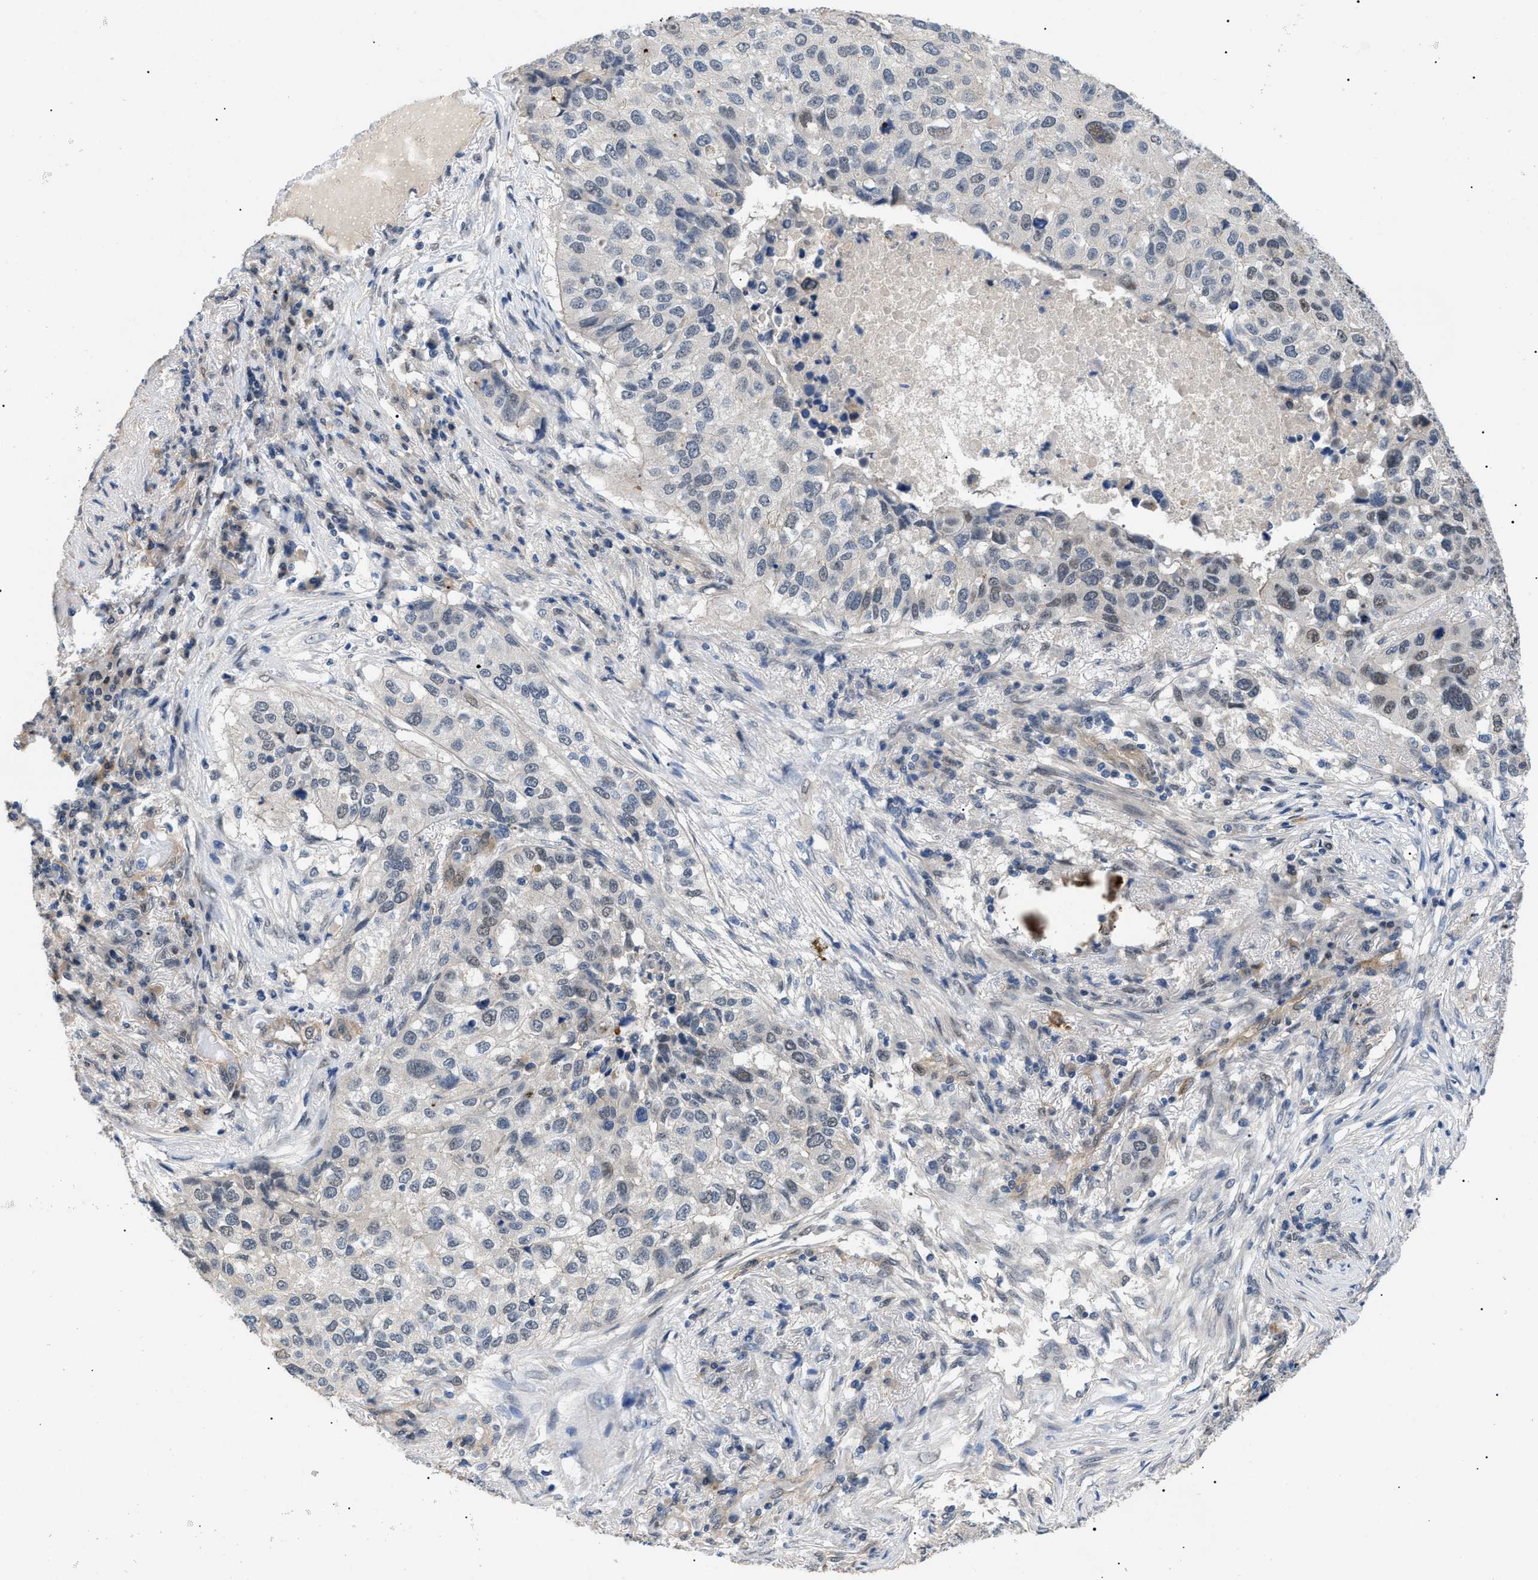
{"staining": {"intensity": "moderate", "quantity": "25%-75%", "location": "nuclear"}, "tissue": "lung cancer", "cell_type": "Tumor cells", "image_type": "cancer", "snomed": [{"axis": "morphology", "description": "Squamous cell carcinoma, NOS"}, {"axis": "topography", "description": "Lung"}], "caption": "Squamous cell carcinoma (lung) tissue exhibits moderate nuclear expression in approximately 25%-75% of tumor cells", "gene": "CRCP", "patient": {"sex": "male", "age": 57}}